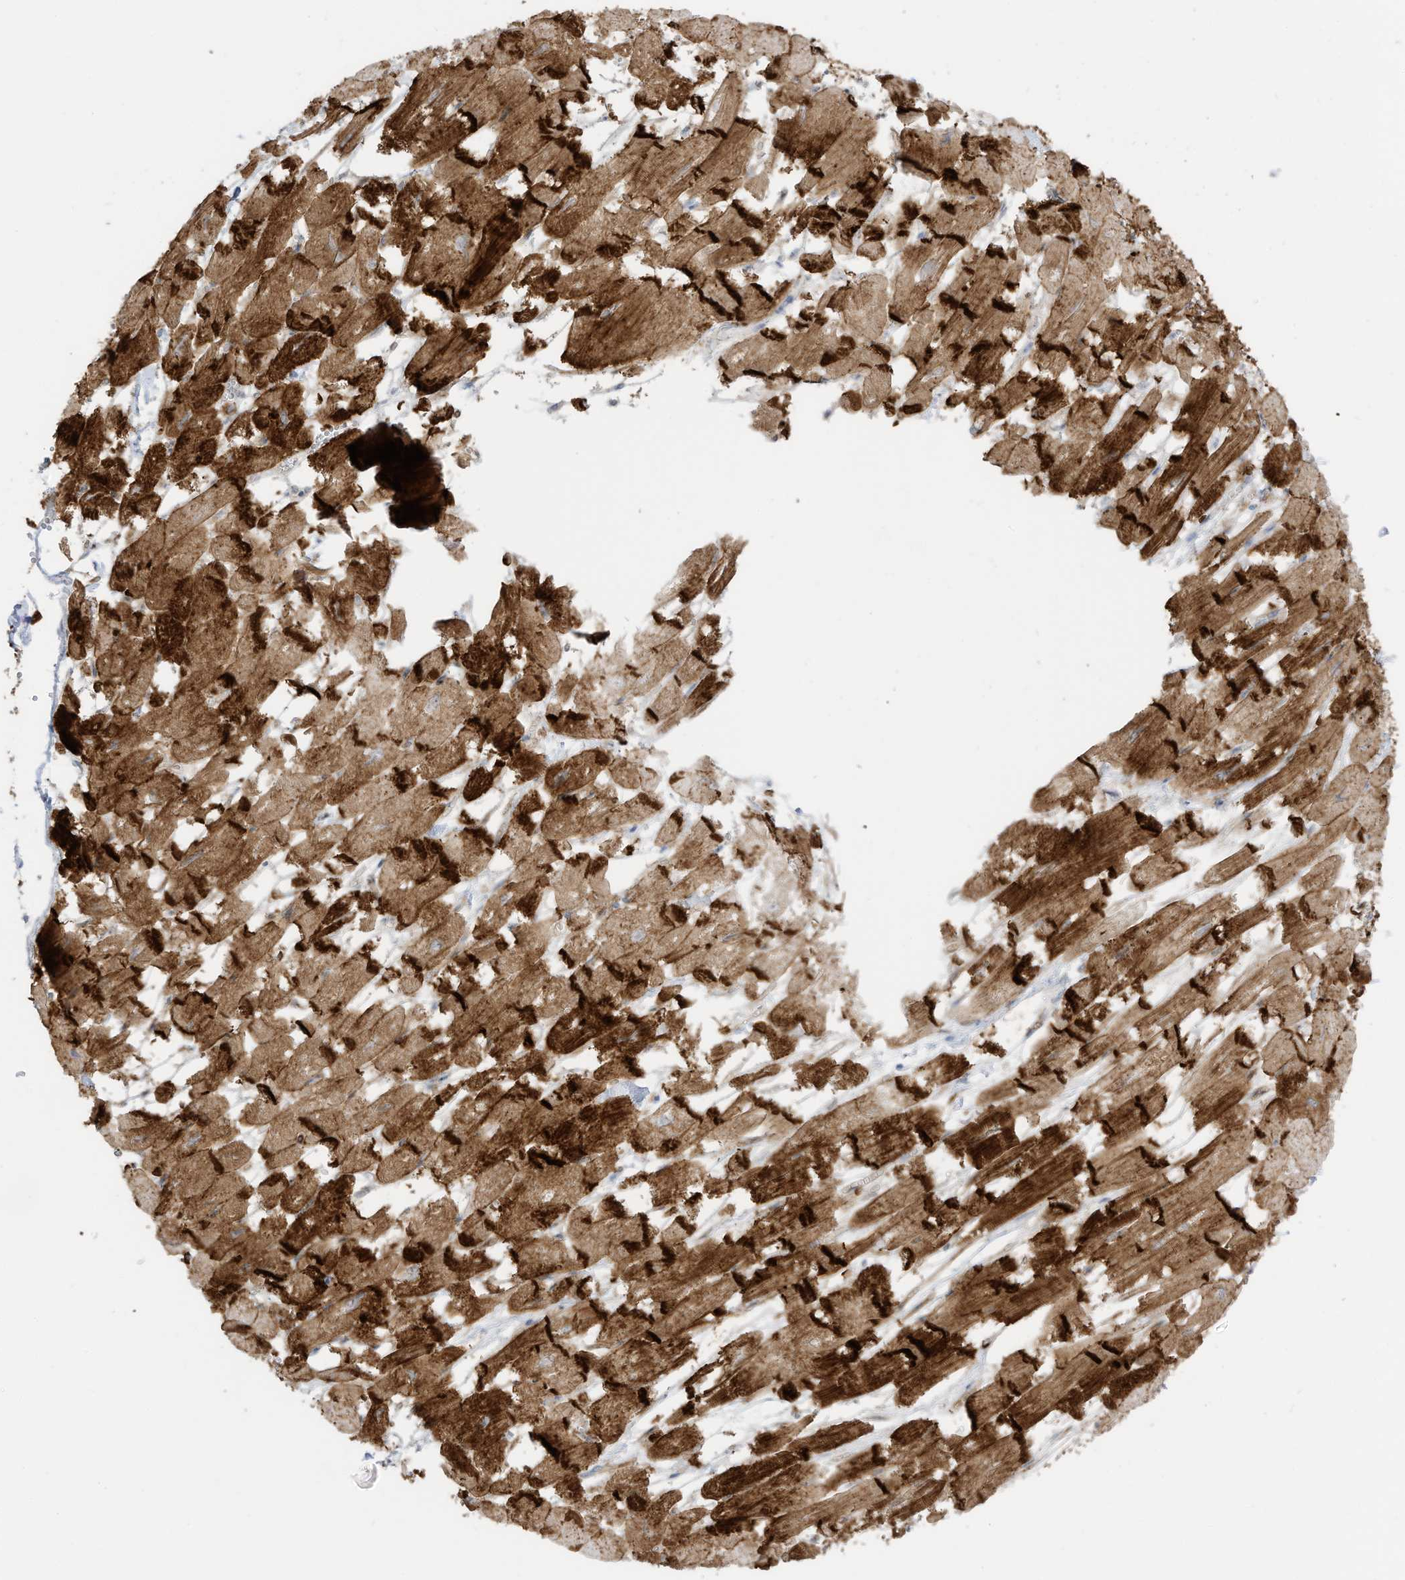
{"staining": {"intensity": "strong", "quantity": ">75%", "location": "cytoplasmic/membranous"}, "tissue": "heart muscle", "cell_type": "Cardiomyocytes", "image_type": "normal", "snomed": [{"axis": "morphology", "description": "Normal tissue, NOS"}, {"axis": "topography", "description": "Heart"}], "caption": "Immunohistochemistry (DAB (3,3'-diaminobenzidine)) staining of unremarkable human heart muscle demonstrates strong cytoplasmic/membranous protein expression in approximately >75% of cardiomyocytes.", "gene": "C11orf87", "patient": {"sex": "male", "age": 54}}